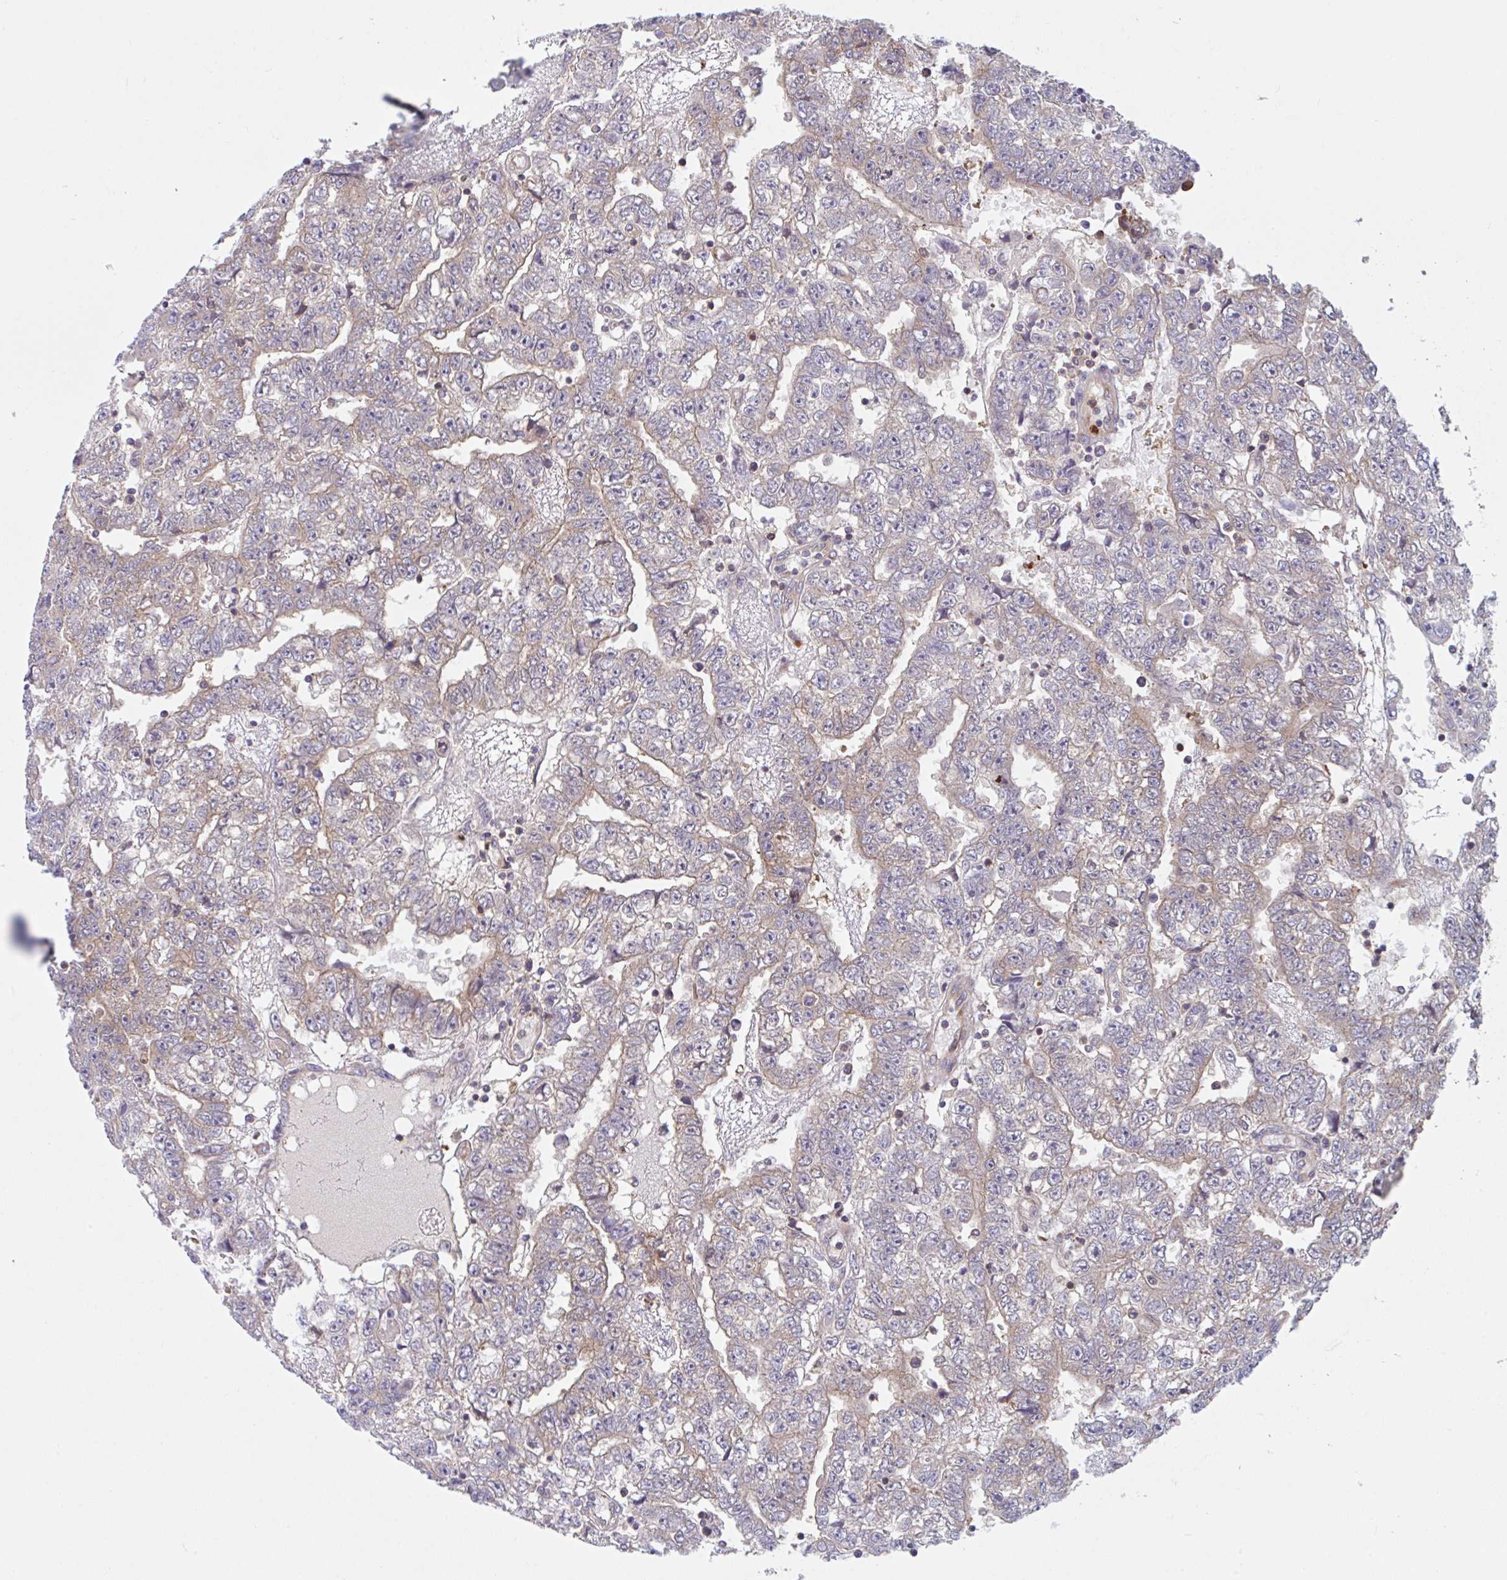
{"staining": {"intensity": "moderate", "quantity": "25%-75%", "location": "cytoplasmic/membranous"}, "tissue": "testis cancer", "cell_type": "Tumor cells", "image_type": "cancer", "snomed": [{"axis": "morphology", "description": "Carcinoma, Embryonal, NOS"}, {"axis": "topography", "description": "Testis"}], "caption": "The histopathology image shows immunohistochemical staining of embryonal carcinoma (testis). There is moderate cytoplasmic/membranous expression is seen in approximately 25%-75% of tumor cells. The protein is stained brown, and the nuclei are stained in blue (DAB IHC with brightfield microscopy, high magnification).", "gene": "LMNTD2", "patient": {"sex": "male", "age": 25}}